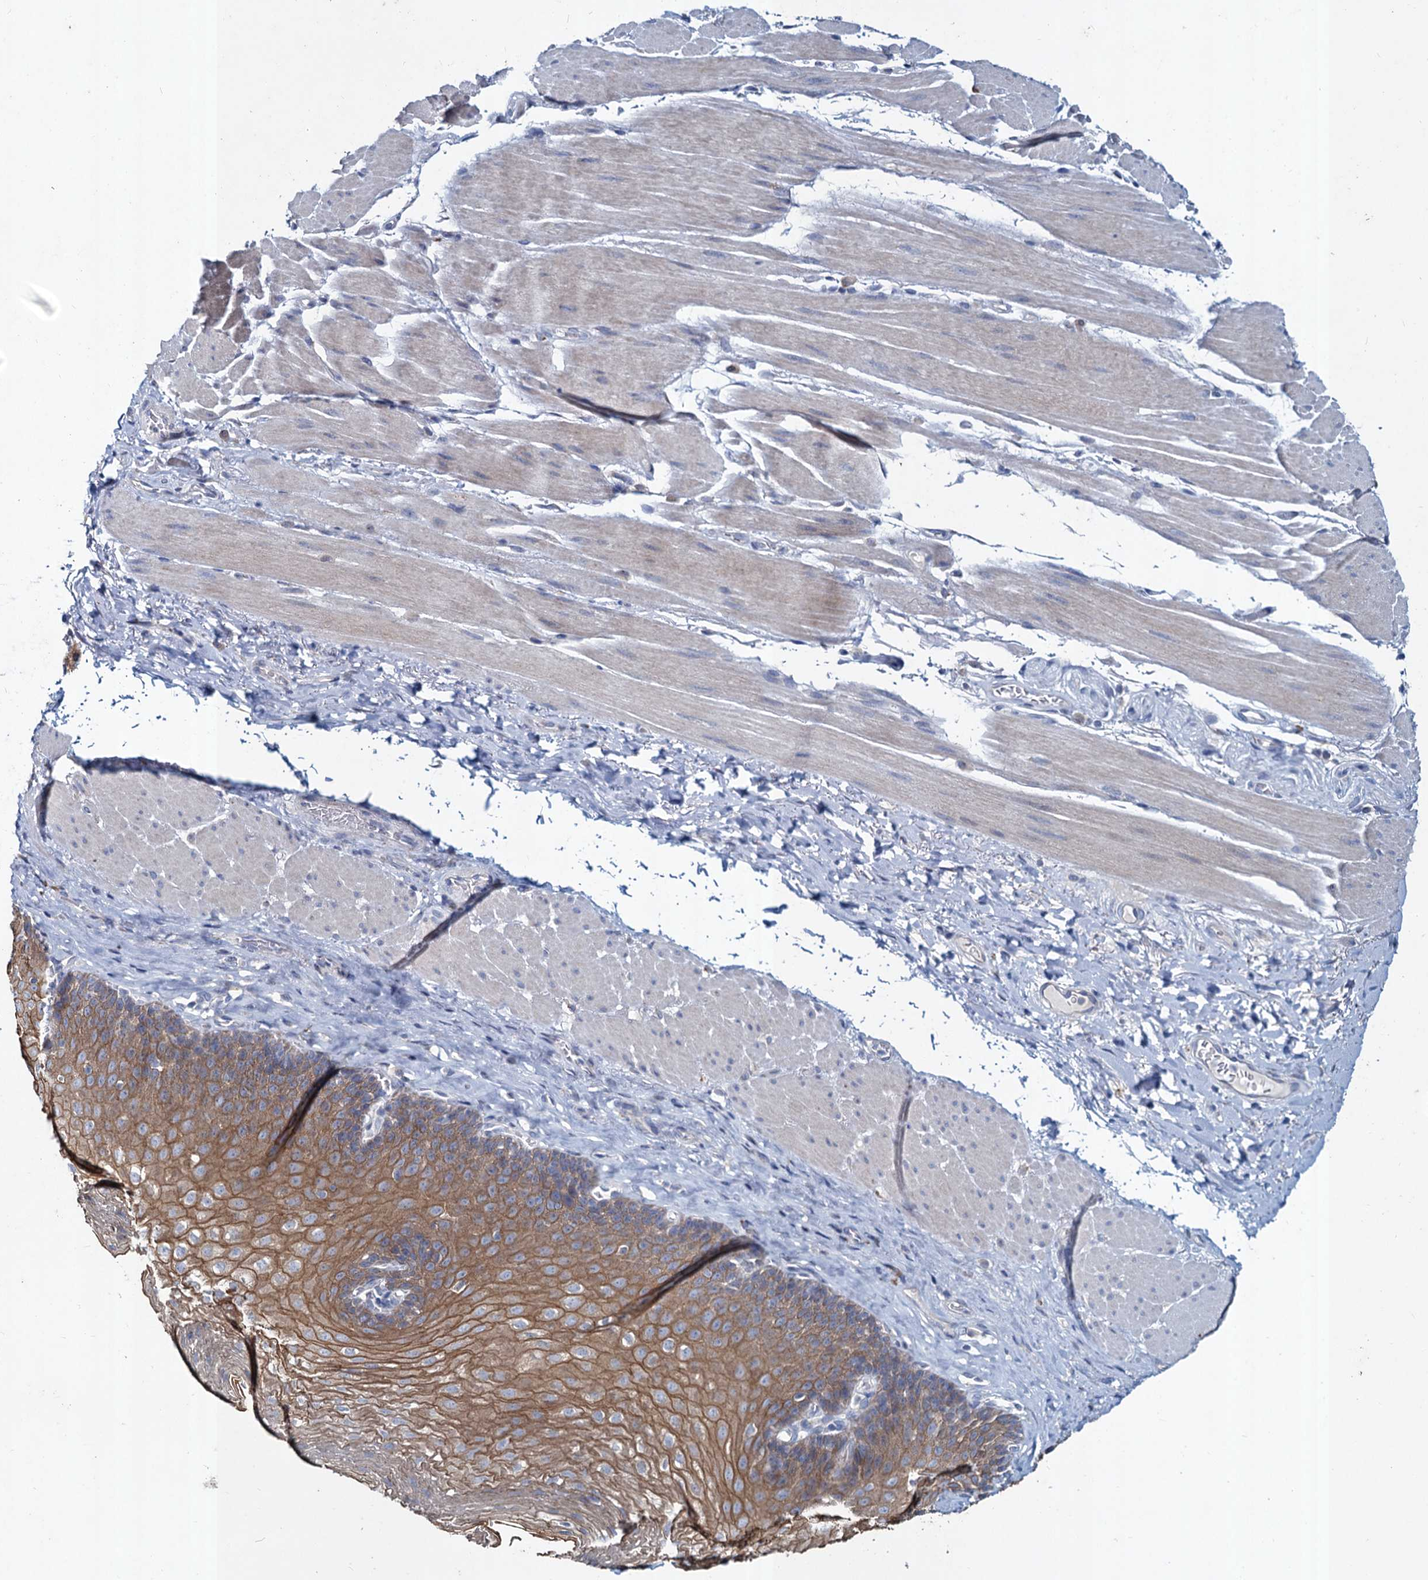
{"staining": {"intensity": "moderate", "quantity": ">75%", "location": "cytoplasmic/membranous"}, "tissue": "esophagus", "cell_type": "Squamous epithelial cells", "image_type": "normal", "snomed": [{"axis": "morphology", "description": "Normal tissue, NOS"}, {"axis": "topography", "description": "Esophagus"}], "caption": "DAB immunohistochemical staining of unremarkable human esophagus demonstrates moderate cytoplasmic/membranous protein positivity in about >75% of squamous epithelial cells. The staining is performed using DAB brown chromogen to label protein expression. The nuclei are counter-stained blue using hematoxylin.", "gene": "TMX2", "patient": {"sex": "female", "age": 66}}